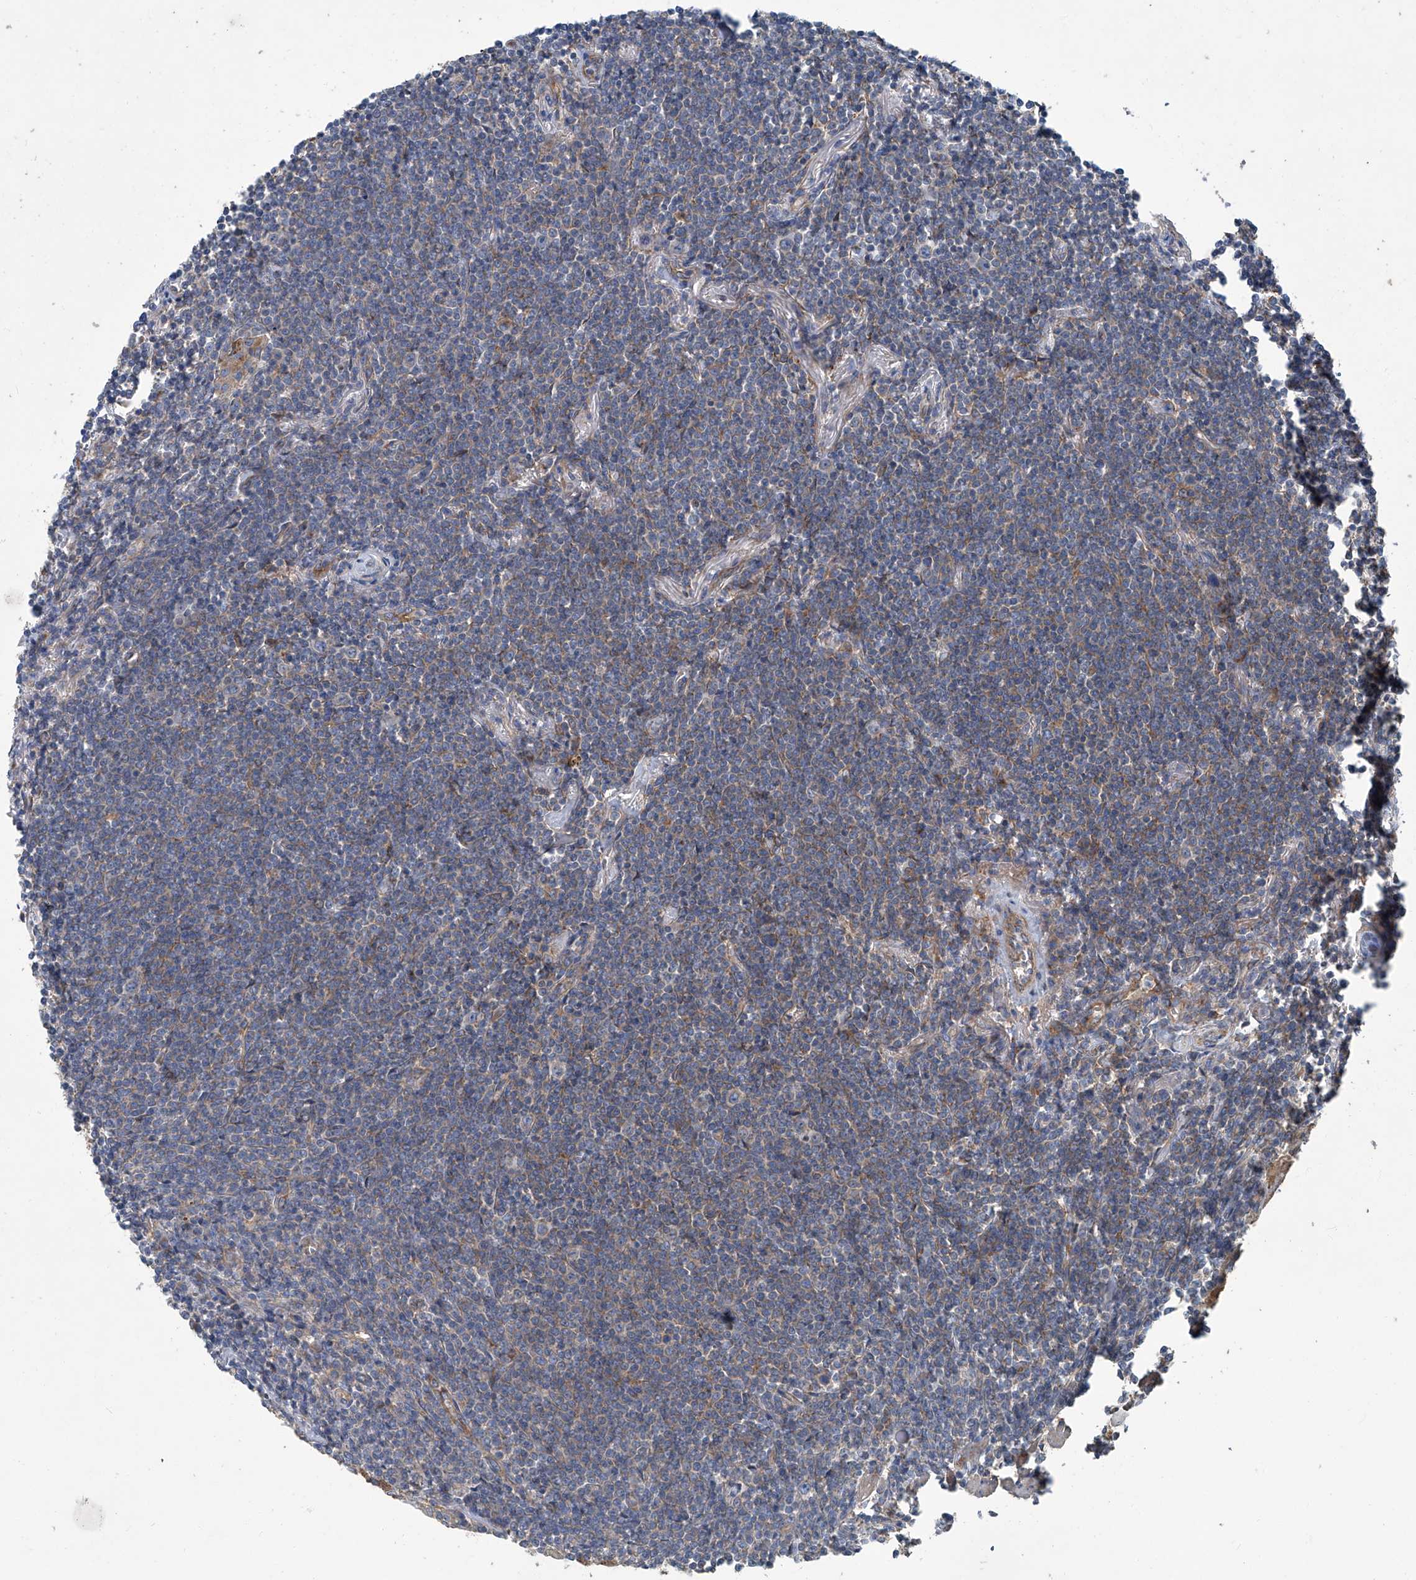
{"staining": {"intensity": "weak", "quantity": "<25%", "location": "cytoplasmic/membranous"}, "tissue": "lymphoma", "cell_type": "Tumor cells", "image_type": "cancer", "snomed": [{"axis": "morphology", "description": "Malignant lymphoma, non-Hodgkin's type, Low grade"}, {"axis": "topography", "description": "Lung"}], "caption": "The histopathology image displays no staining of tumor cells in lymphoma.", "gene": "PIGH", "patient": {"sex": "female", "age": 71}}